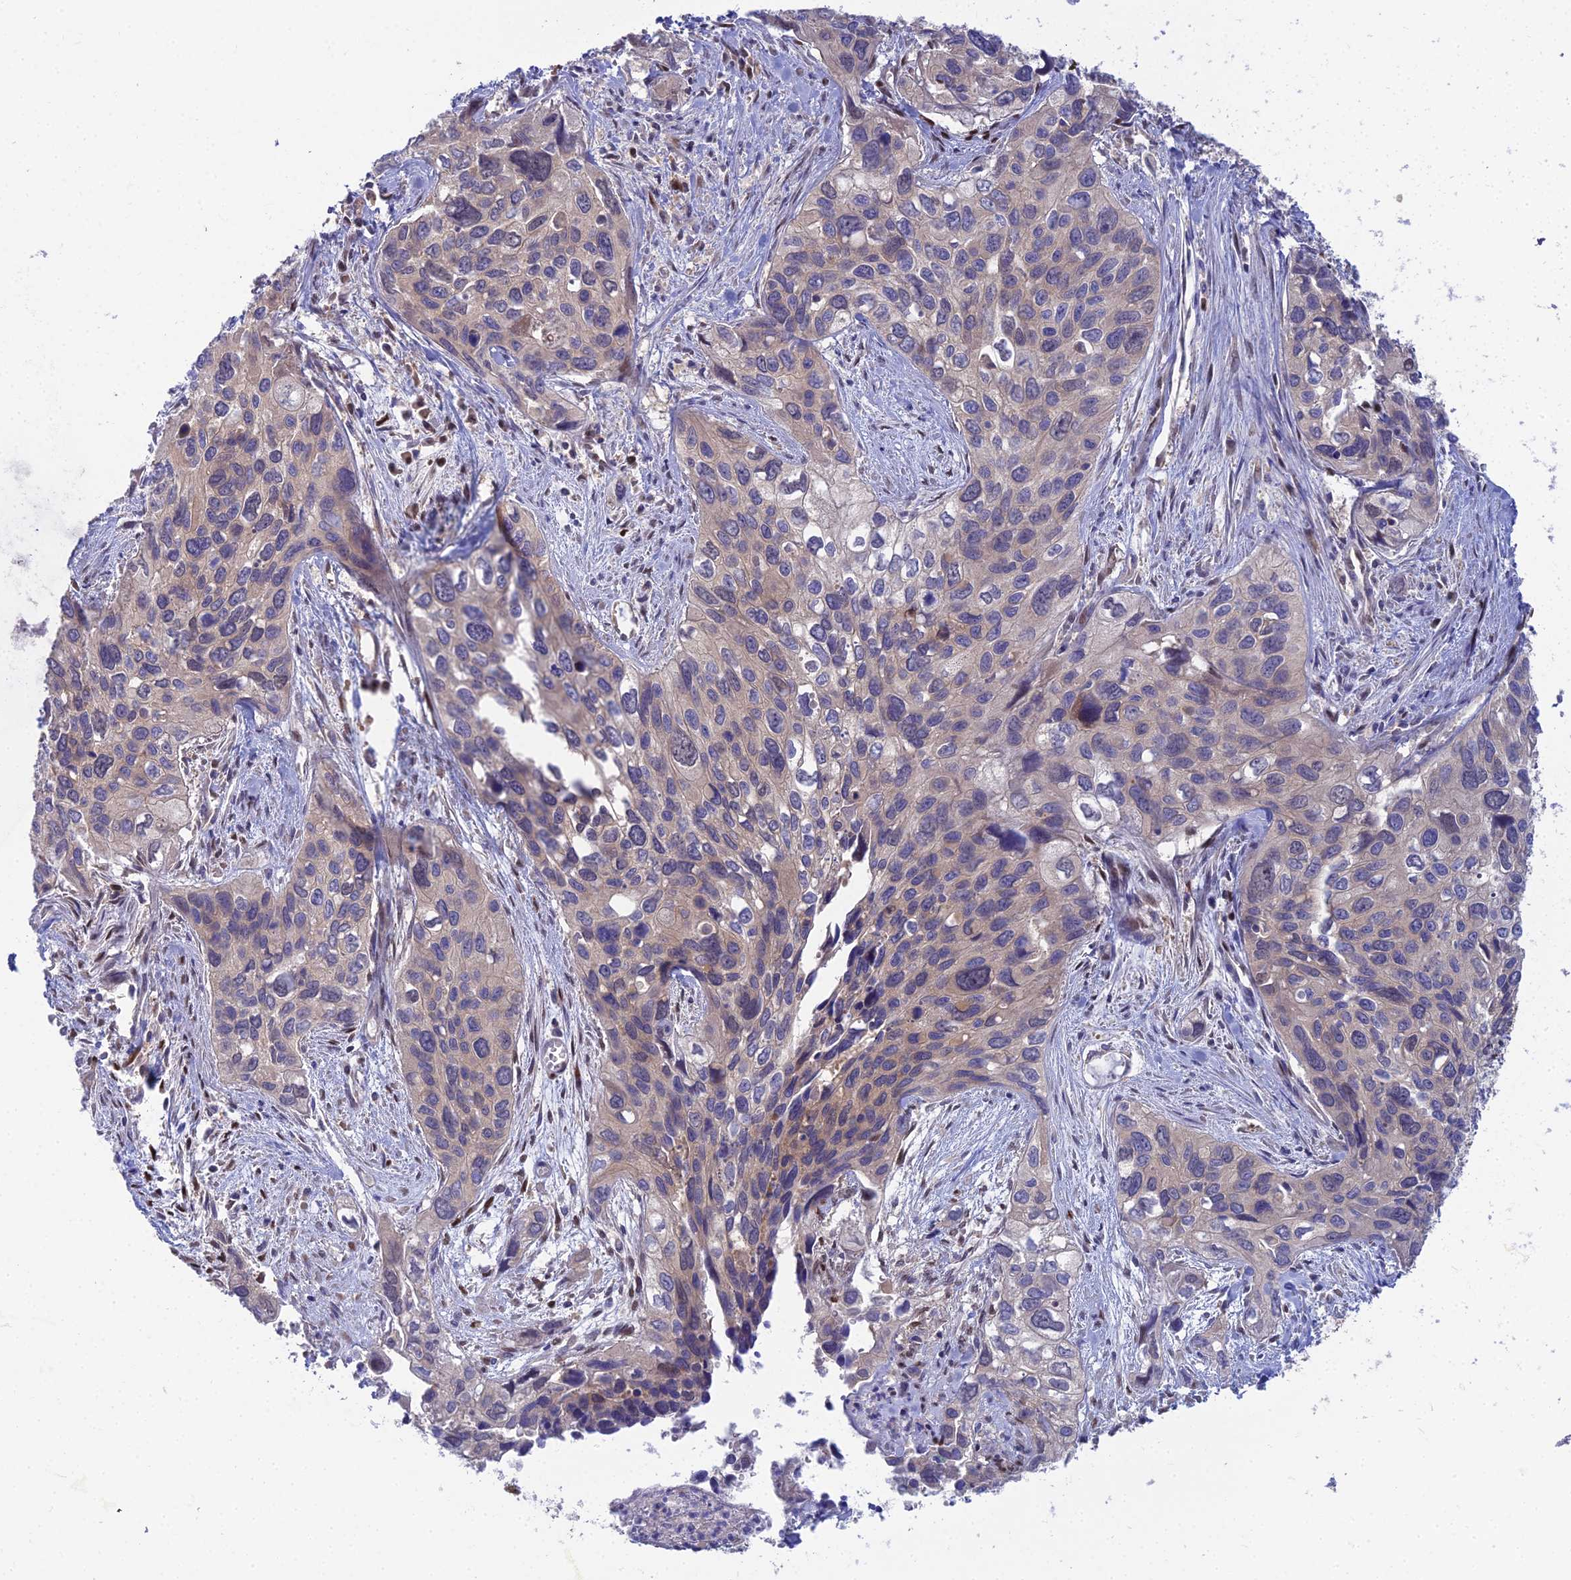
{"staining": {"intensity": "negative", "quantity": "none", "location": "none"}, "tissue": "cervical cancer", "cell_type": "Tumor cells", "image_type": "cancer", "snomed": [{"axis": "morphology", "description": "Squamous cell carcinoma, NOS"}, {"axis": "topography", "description": "Cervix"}], "caption": "A high-resolution micrograph shows immunohistochemistry staining of cervical cancer, which shows no significant expression in tumor cells. The staining is performed using DAB brown chromogen with nuclei counter-stained in using hematoxylin.", "gene": "DNPEP", "patient": {"sex": "female", "age": 55}}